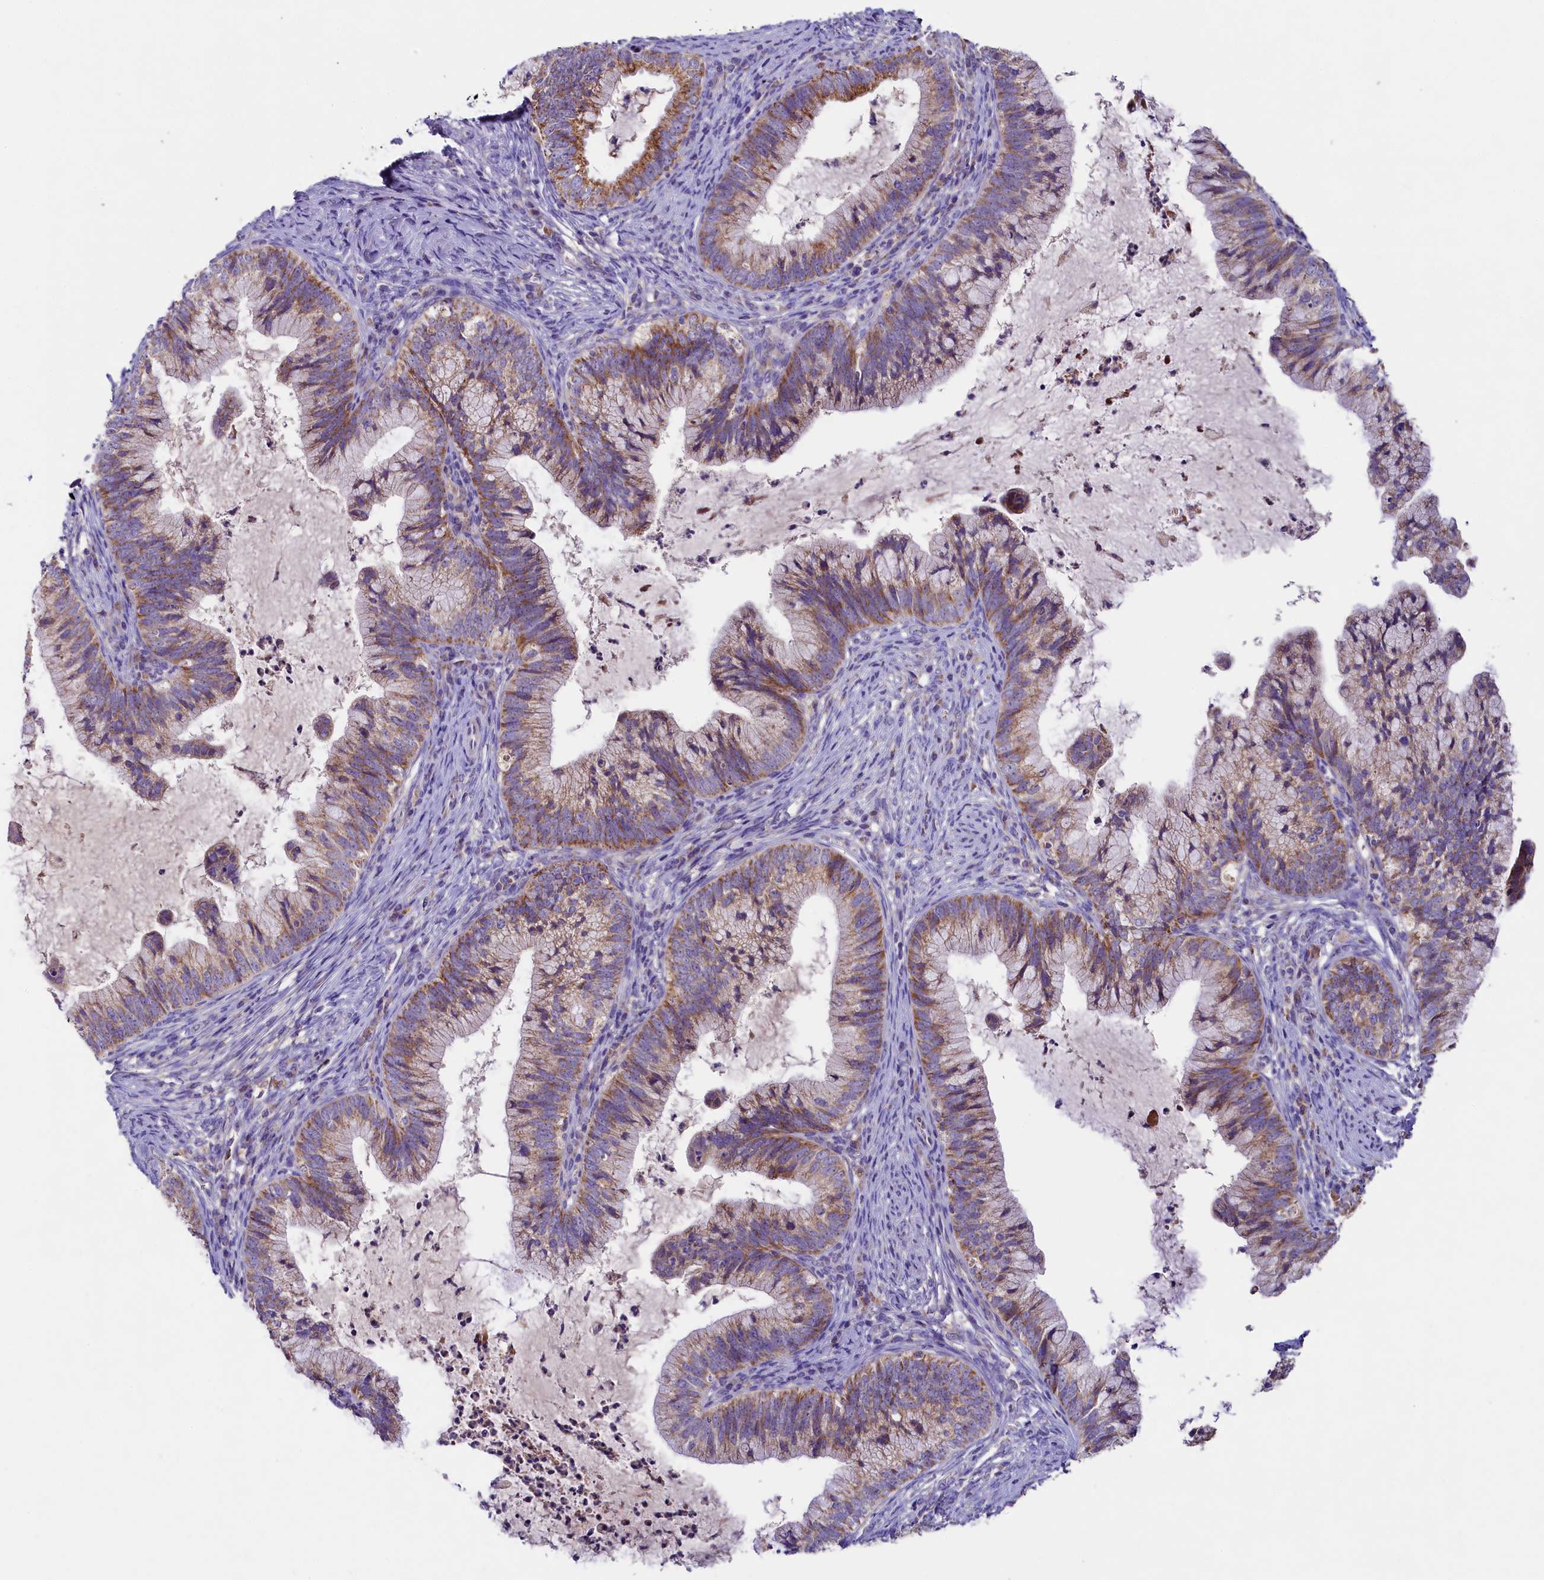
{"staining": {"intensity": "strong", "quantity": "25%-75%", "location": "cytoplasmic/membranous"}, "tissue": "cervical cancer", "cell_type": "Tumor cells", "image_type": "cancer", "snomed": [{"axis": "morphology", "description": "Adenocarcinoma, NOS"}, {"axis": "topography", "description": "Cervix"}], "caption": "Immunohistochemistry (DAB (3,3'-diaminobenzidine)) staining of human cervical adenocarcinoma displays strong cytoplasmic/membranous protein staining in approximately 25%-75% of tumor cells.", "gene": "PMPCB", "patient": {"sex": "female", "age": 36}}